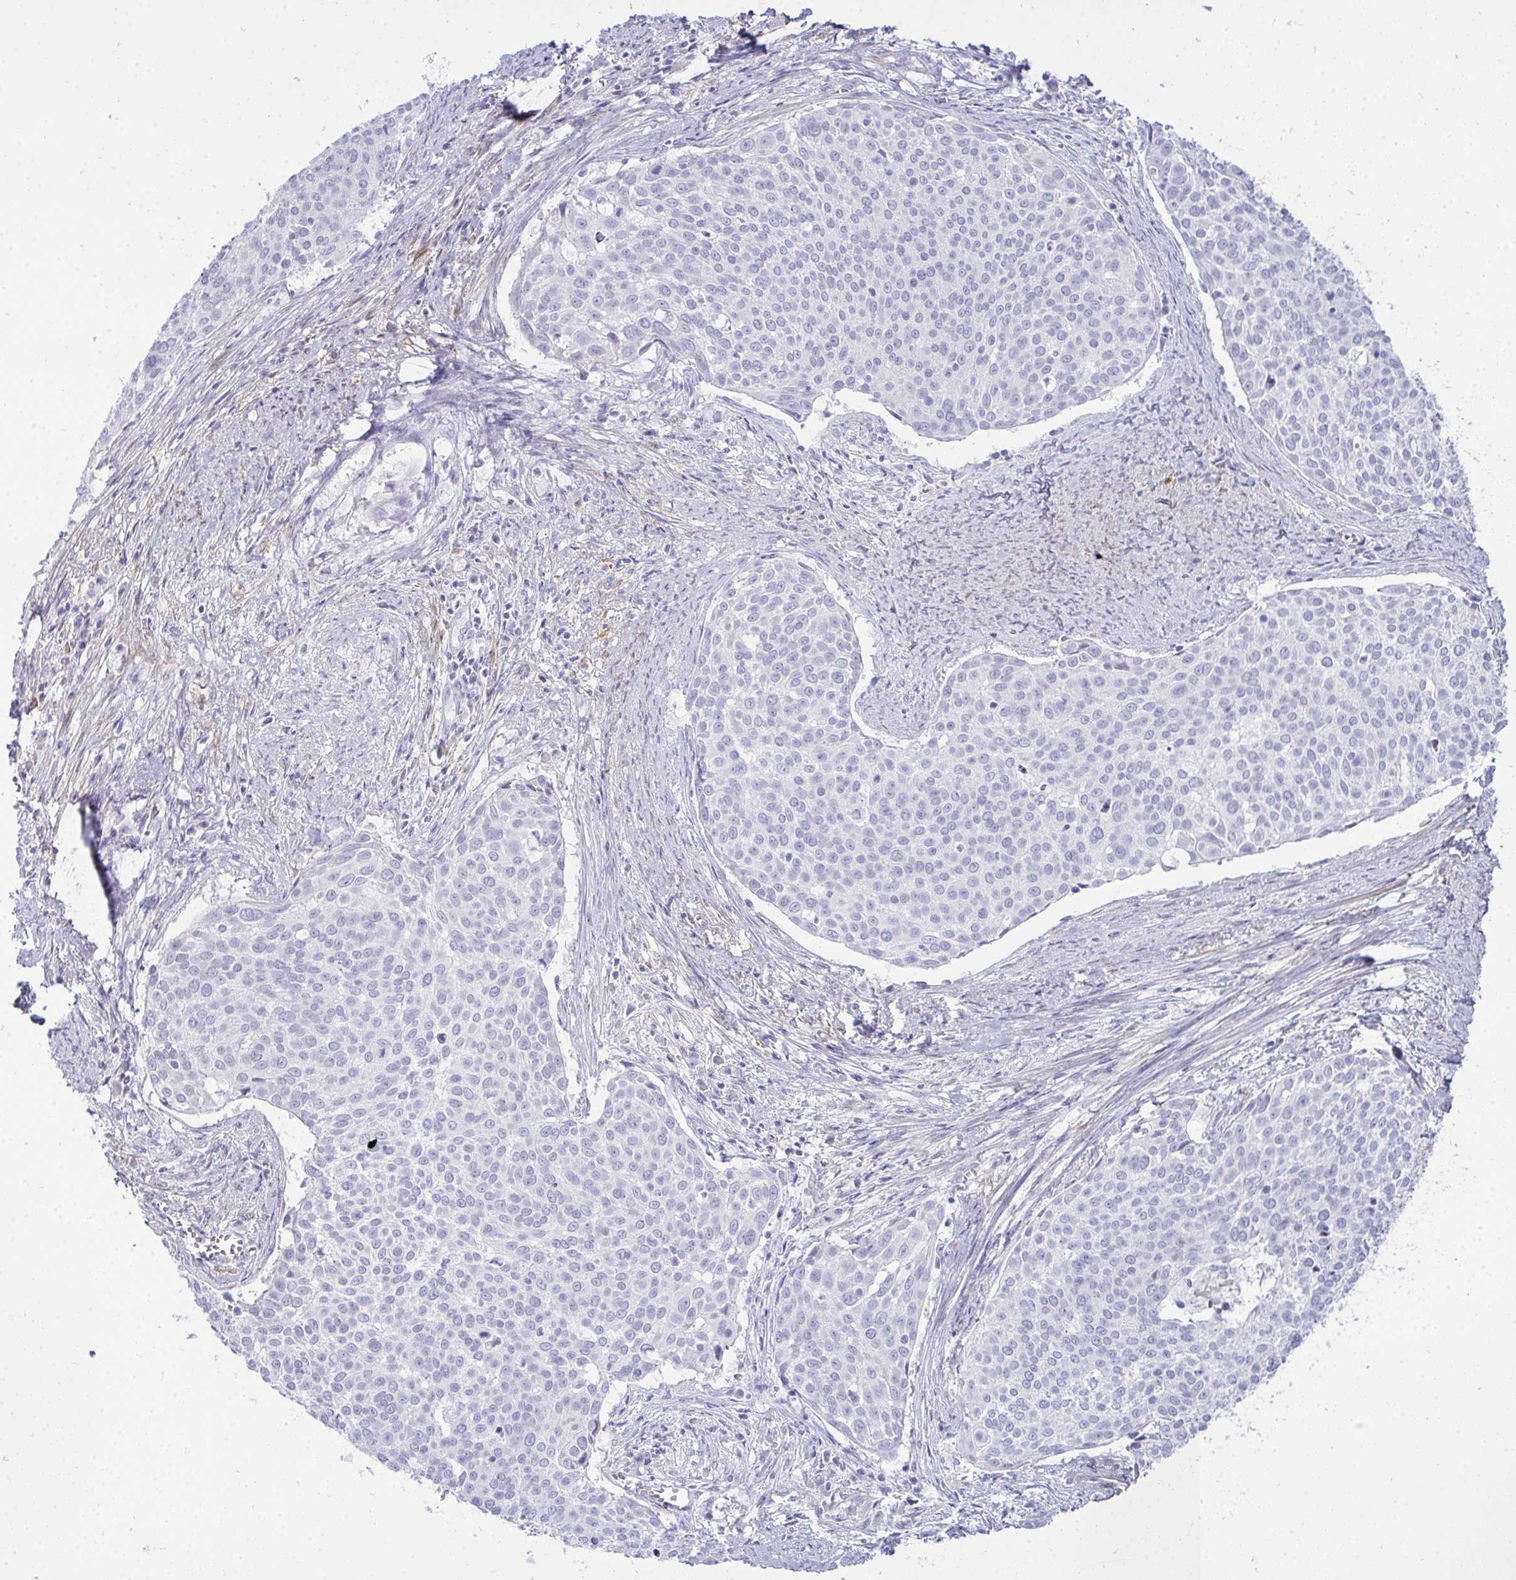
{"staining": {"intensity": "negative", "quantity": "none", "location": "none"}, "tissue": "cervical cancer", "cell_type": "Tumor cells", "image_type": "cancer", "snomed": [{"axis": "morphology", "description": "Squamous cell carcinoma, NOS"}, {"axis": "topography", "description": "Cervix"}], "caption": "DAB (3,3'-diaminobenzidine) immunohistochemical staining of human cervical cancer exhibits no significant staining in tumor cells. (Brightfield microscopy of DAB (3,3'-diaminobenzidine) immunohistochemistry (IHC) at high magnification).", "gene": "HSPB6", "patient": {"sex": "female", "age": 39}}